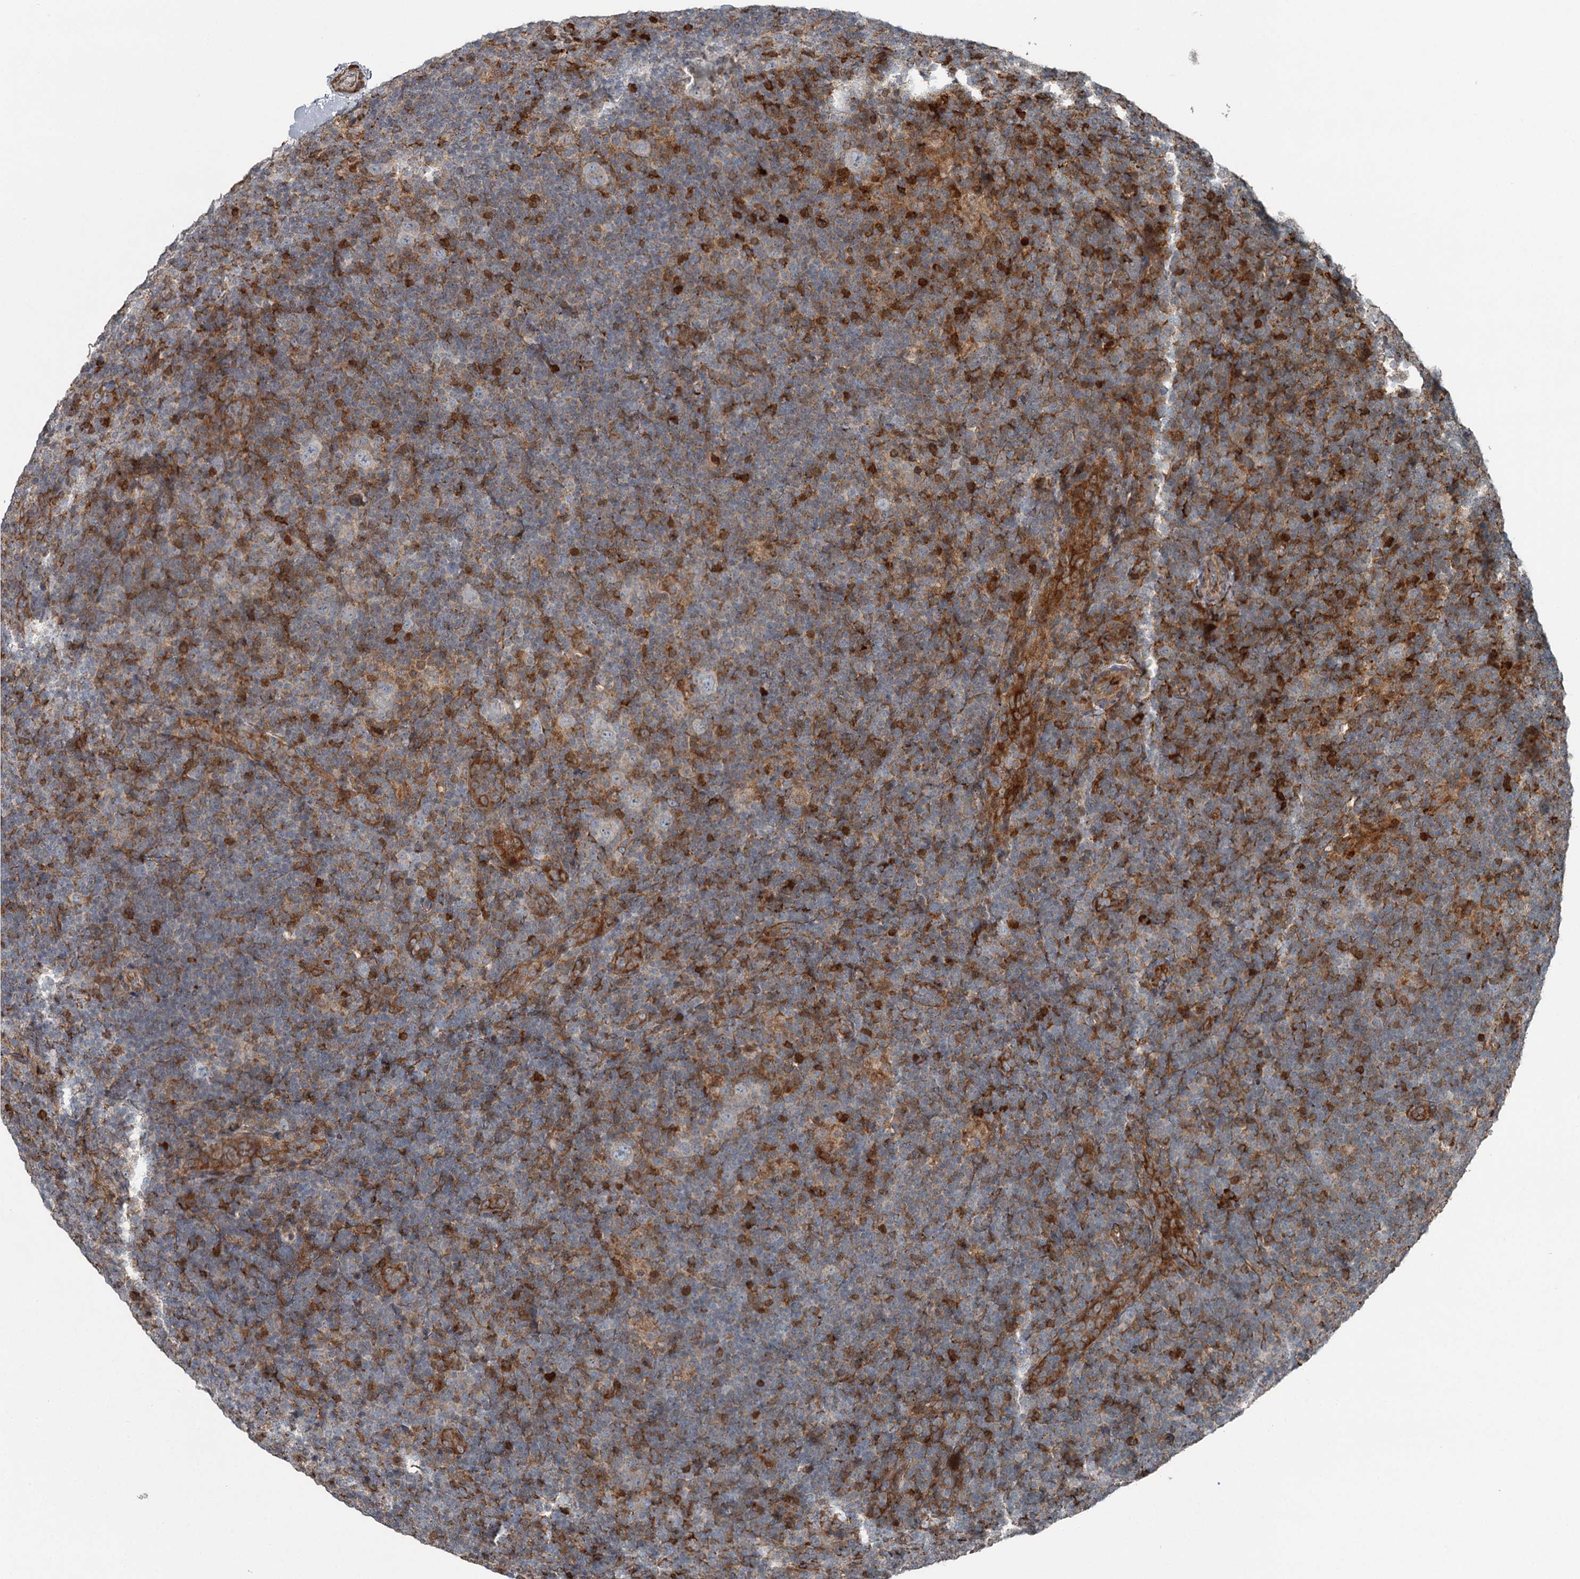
{"staining": {"intensity": "negative", "quantity": "none", "location": "none"}, "tissue": "lymphoma", "cell_type": "Tumor cells", "image_type": "cancer", "snomed": [{"axis": "morphology", "description": "Hodgkin's disease, NOS"}, {"axis": "topography", "description": "Lymph node"}], "caption": "IHC of Hodgkin's disease exhibits no expression in tumor cells.", "gene": "RASSF8", "patient": {"sex": "female", "age": 57}}